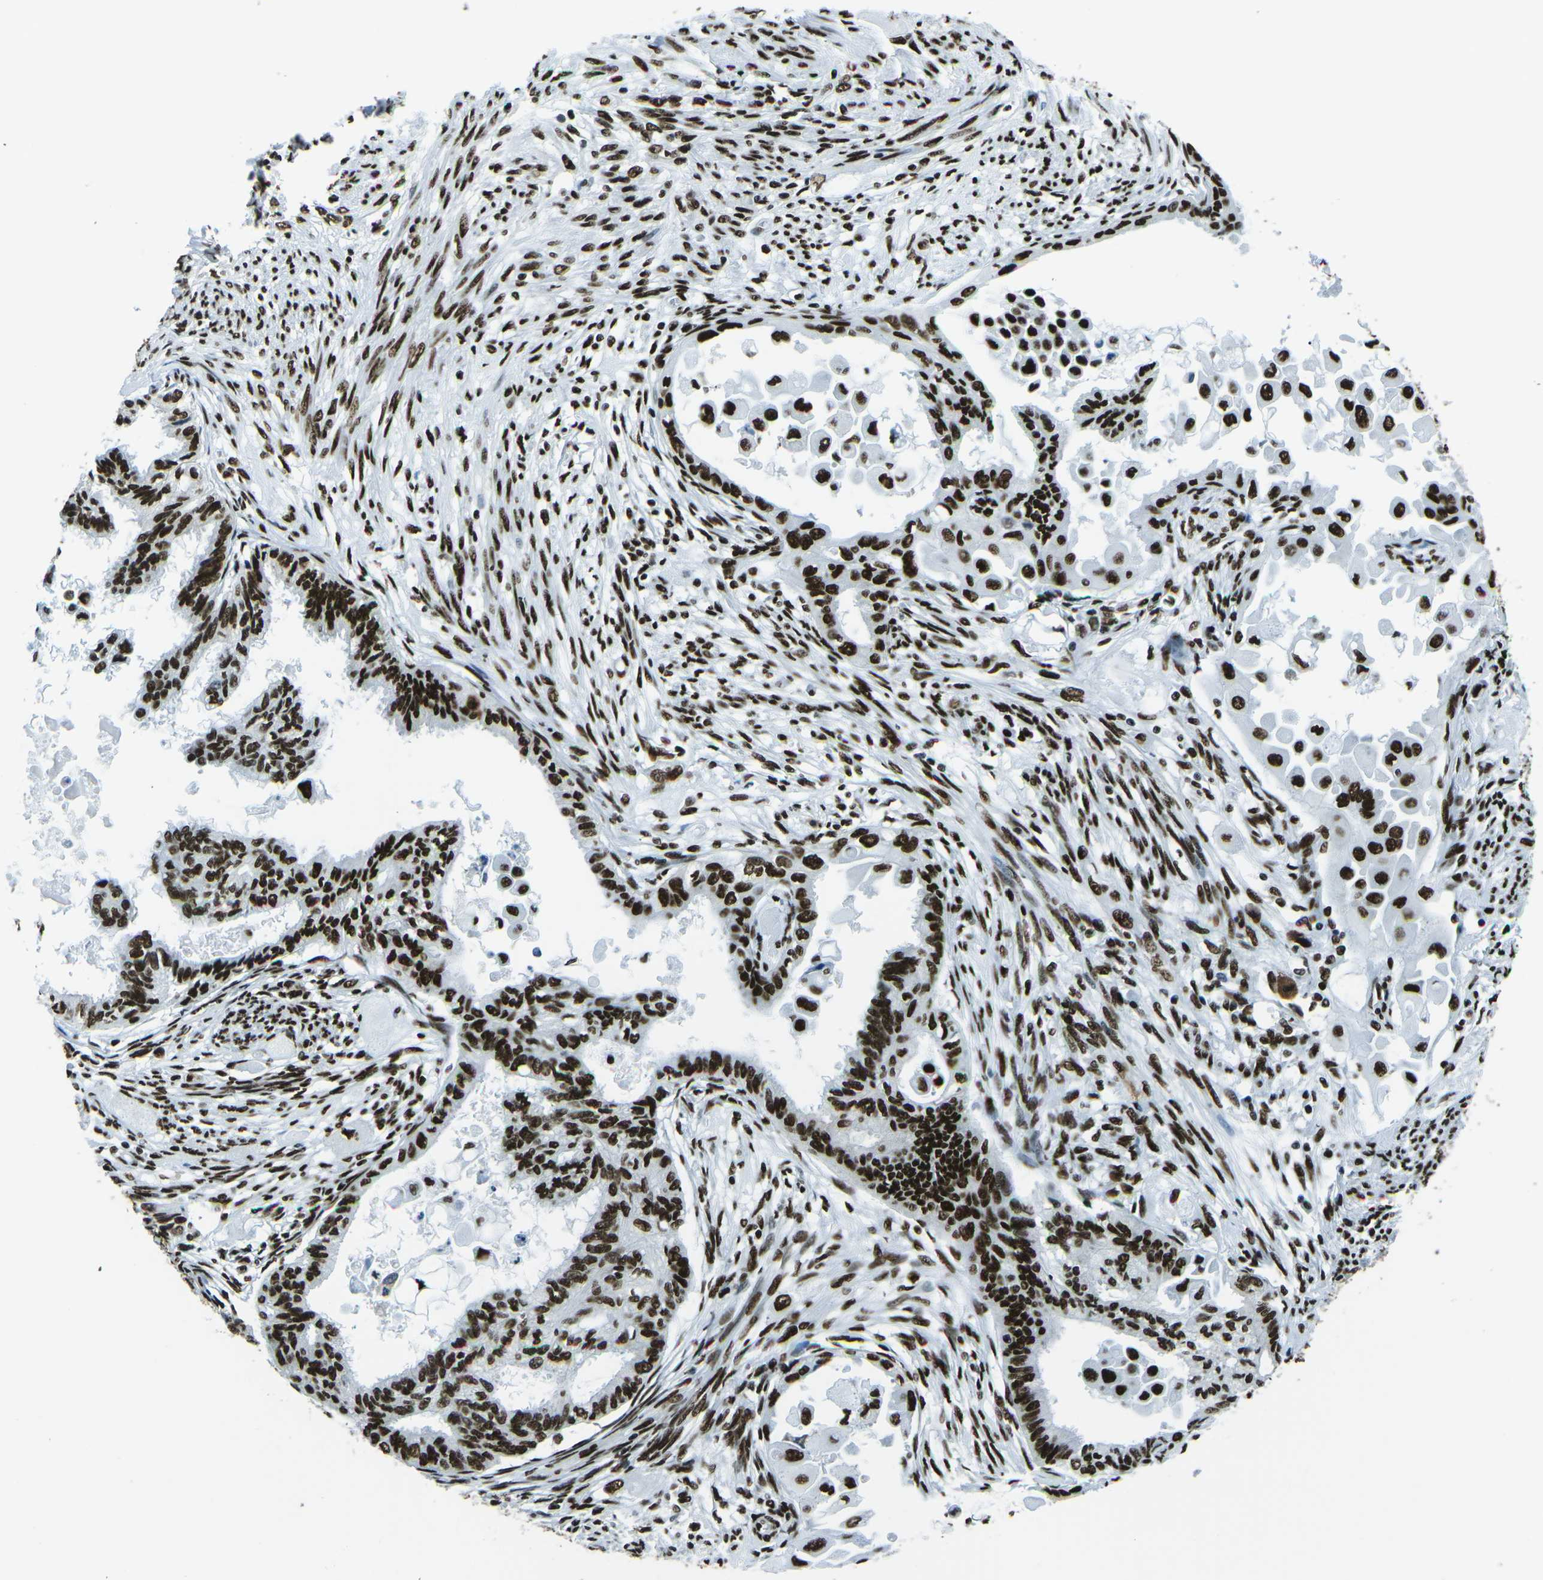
{"staining": {"intensity": "strong", "quantity": ">75%", "location": "nuclear"}, "tissue": "cervical cancer", "cell_type": "Tumor cells", "image_type": "cancer", "snomed": [{"axis": "morphology", "description": "Normal tissue, NOS"}, {"axis": "morphology", "description": "Adenocarcinoma, NOS"}, {"axis": "topography", "description": "Cervix"}, {"axis": "topography", "description": "Endometrium"}], "caption": "Adenocarcinoma (cervical) stained with a protein marker reveals strong staining in tumor cells.", "gene": "HNRNPL", "patient": {"sex": "female", "age": 86}}